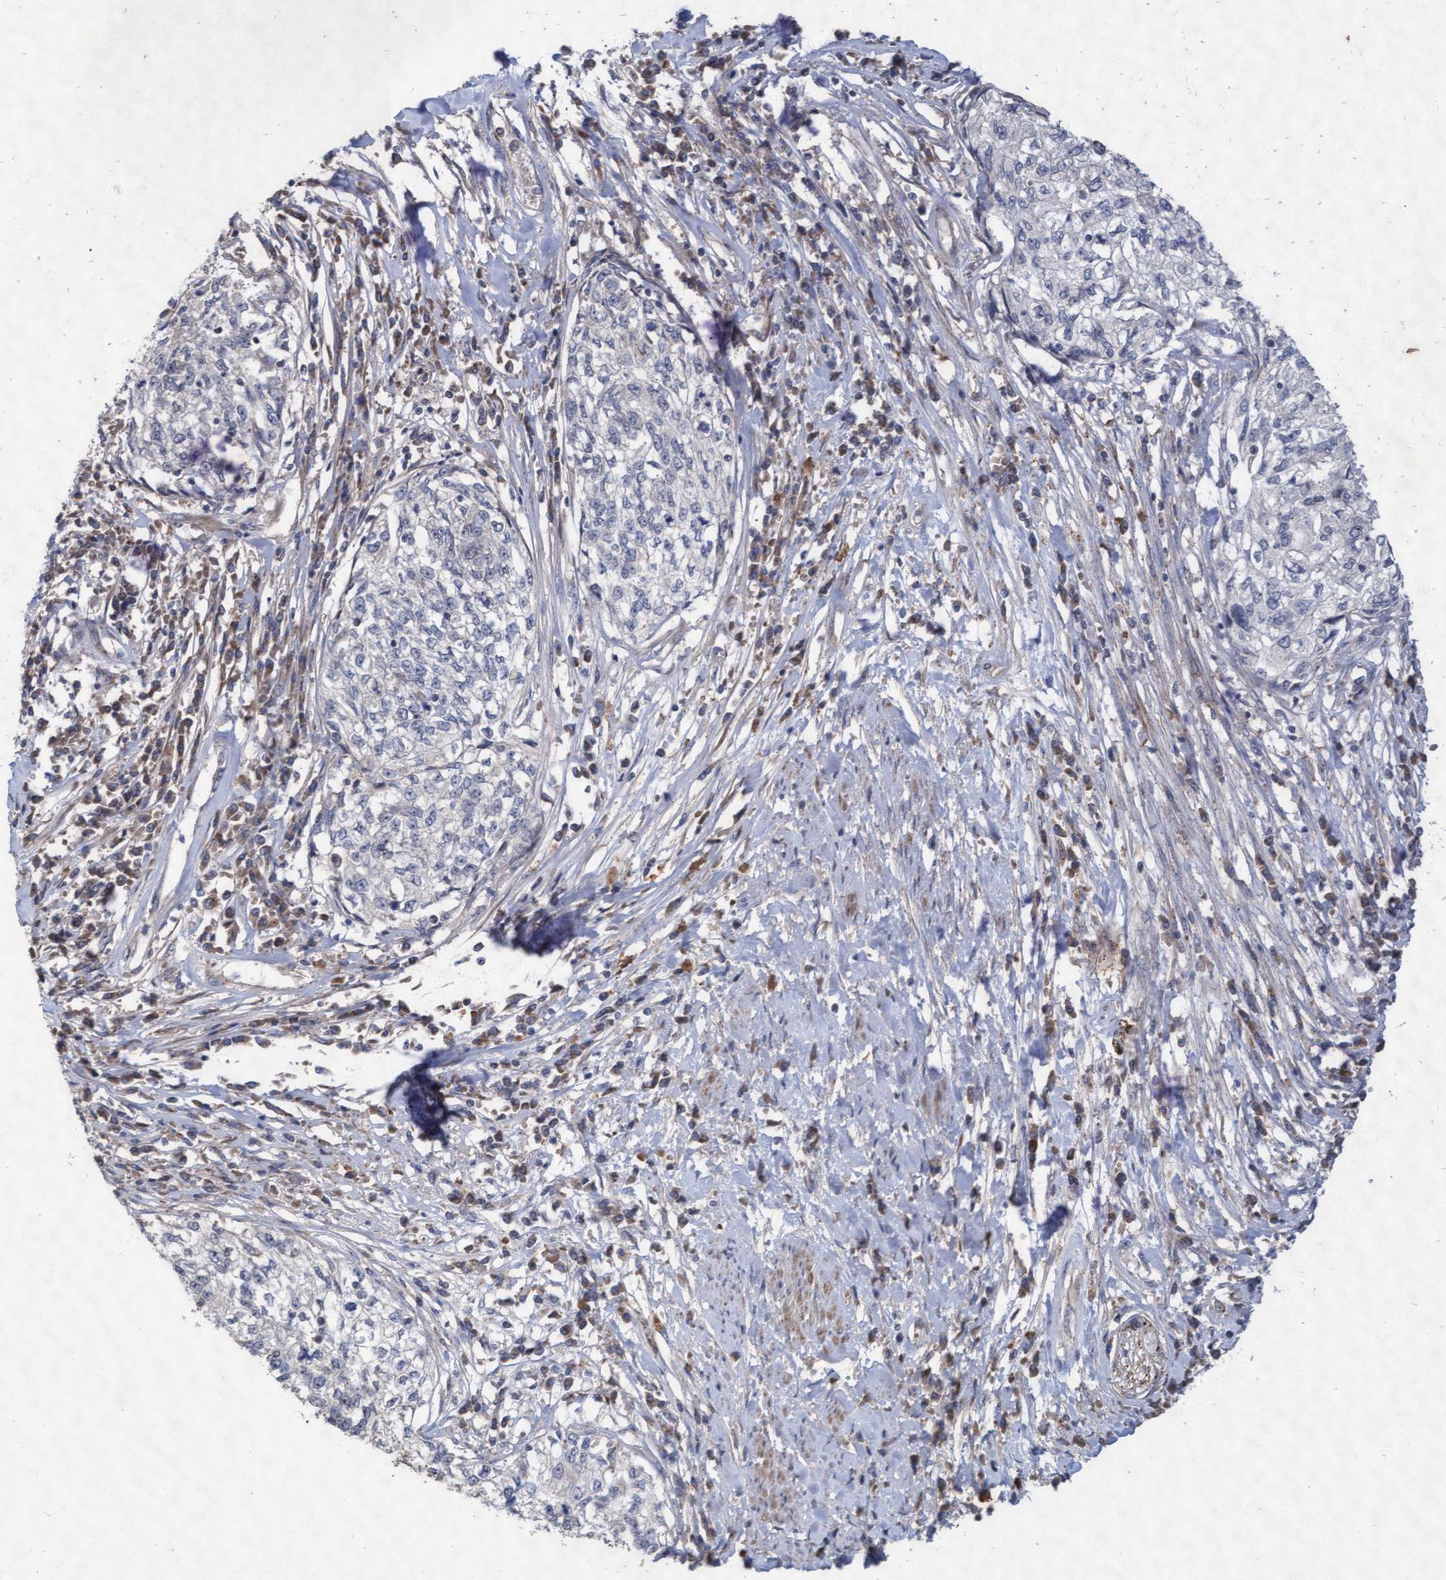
{"staining": {"intensity": "negative", "quantity": "none", "location": "none"}, "tissue": "cervical cancer", "cell_type": "Tumor cells", "image_type": "cancer", "snomed": [{"axis": "morphology", "description": "Squamous cell carcinoma, NOS"}, {"axis": "topography", "description": "Cervix"}], "caption": "Immunohistochemistry photomicrograph of human cervical cancer stained for a protein (brown), which shows no positivity in tumor cells.", "gene": "ABCF2", "patient": {"sex": "female", "age": 57}}